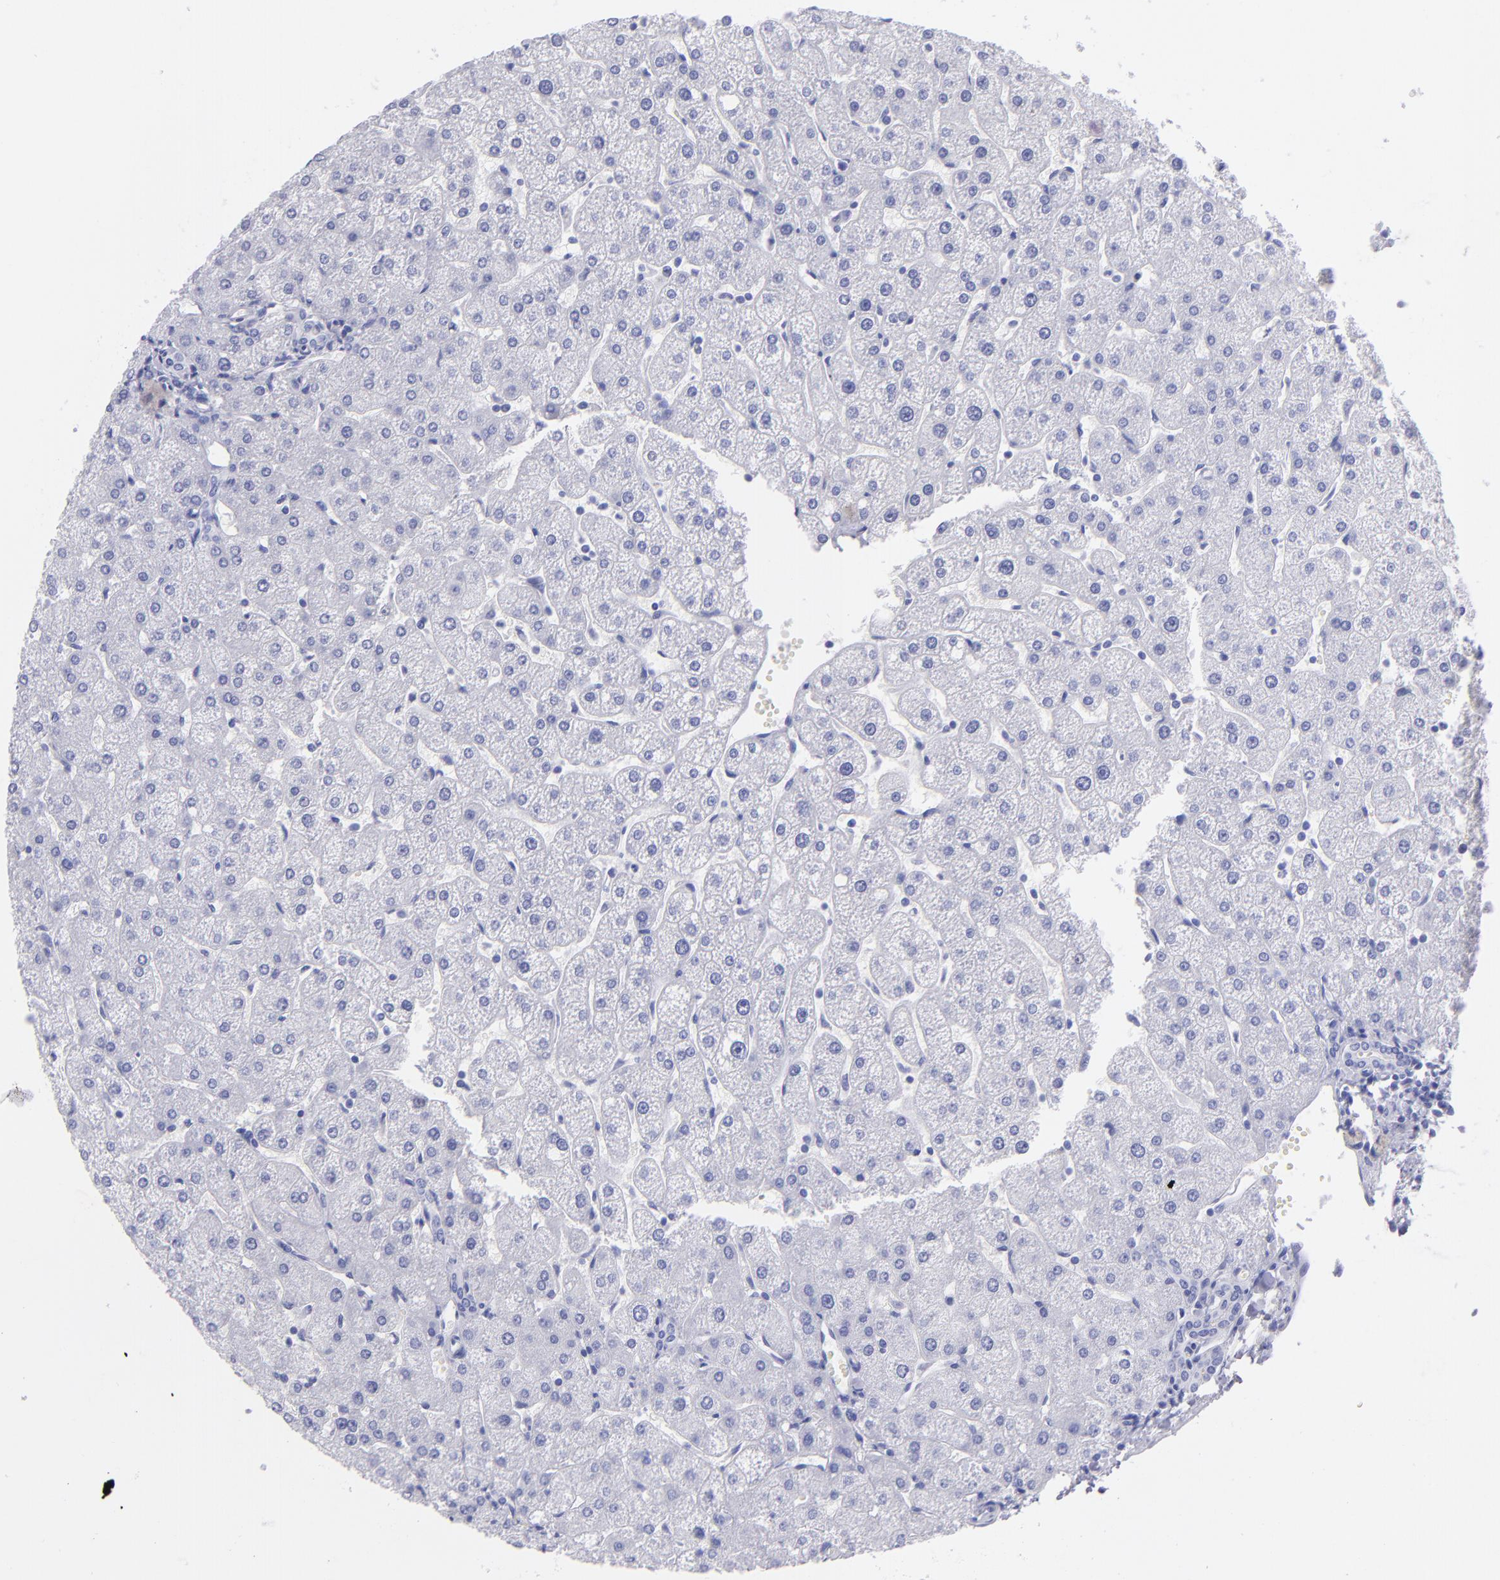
{"staining": {"intensity": "negative", "quantity": "none", "location": "none"}, "tissue": "liver", "cell_type": "Cholangiocytes", "image_type": "normal", "snomed": [{"axis": "morphology", "description": "Normal tissue, NOS"}, {"axis": "topography", "description": "Liver"}], "caption": "This is an immunohistochemistry photomicrograph of normal human liver. There is no expression in cholangiocytes.", "gene": "CNP", "patient": {"sex": "male", "age": 67}}